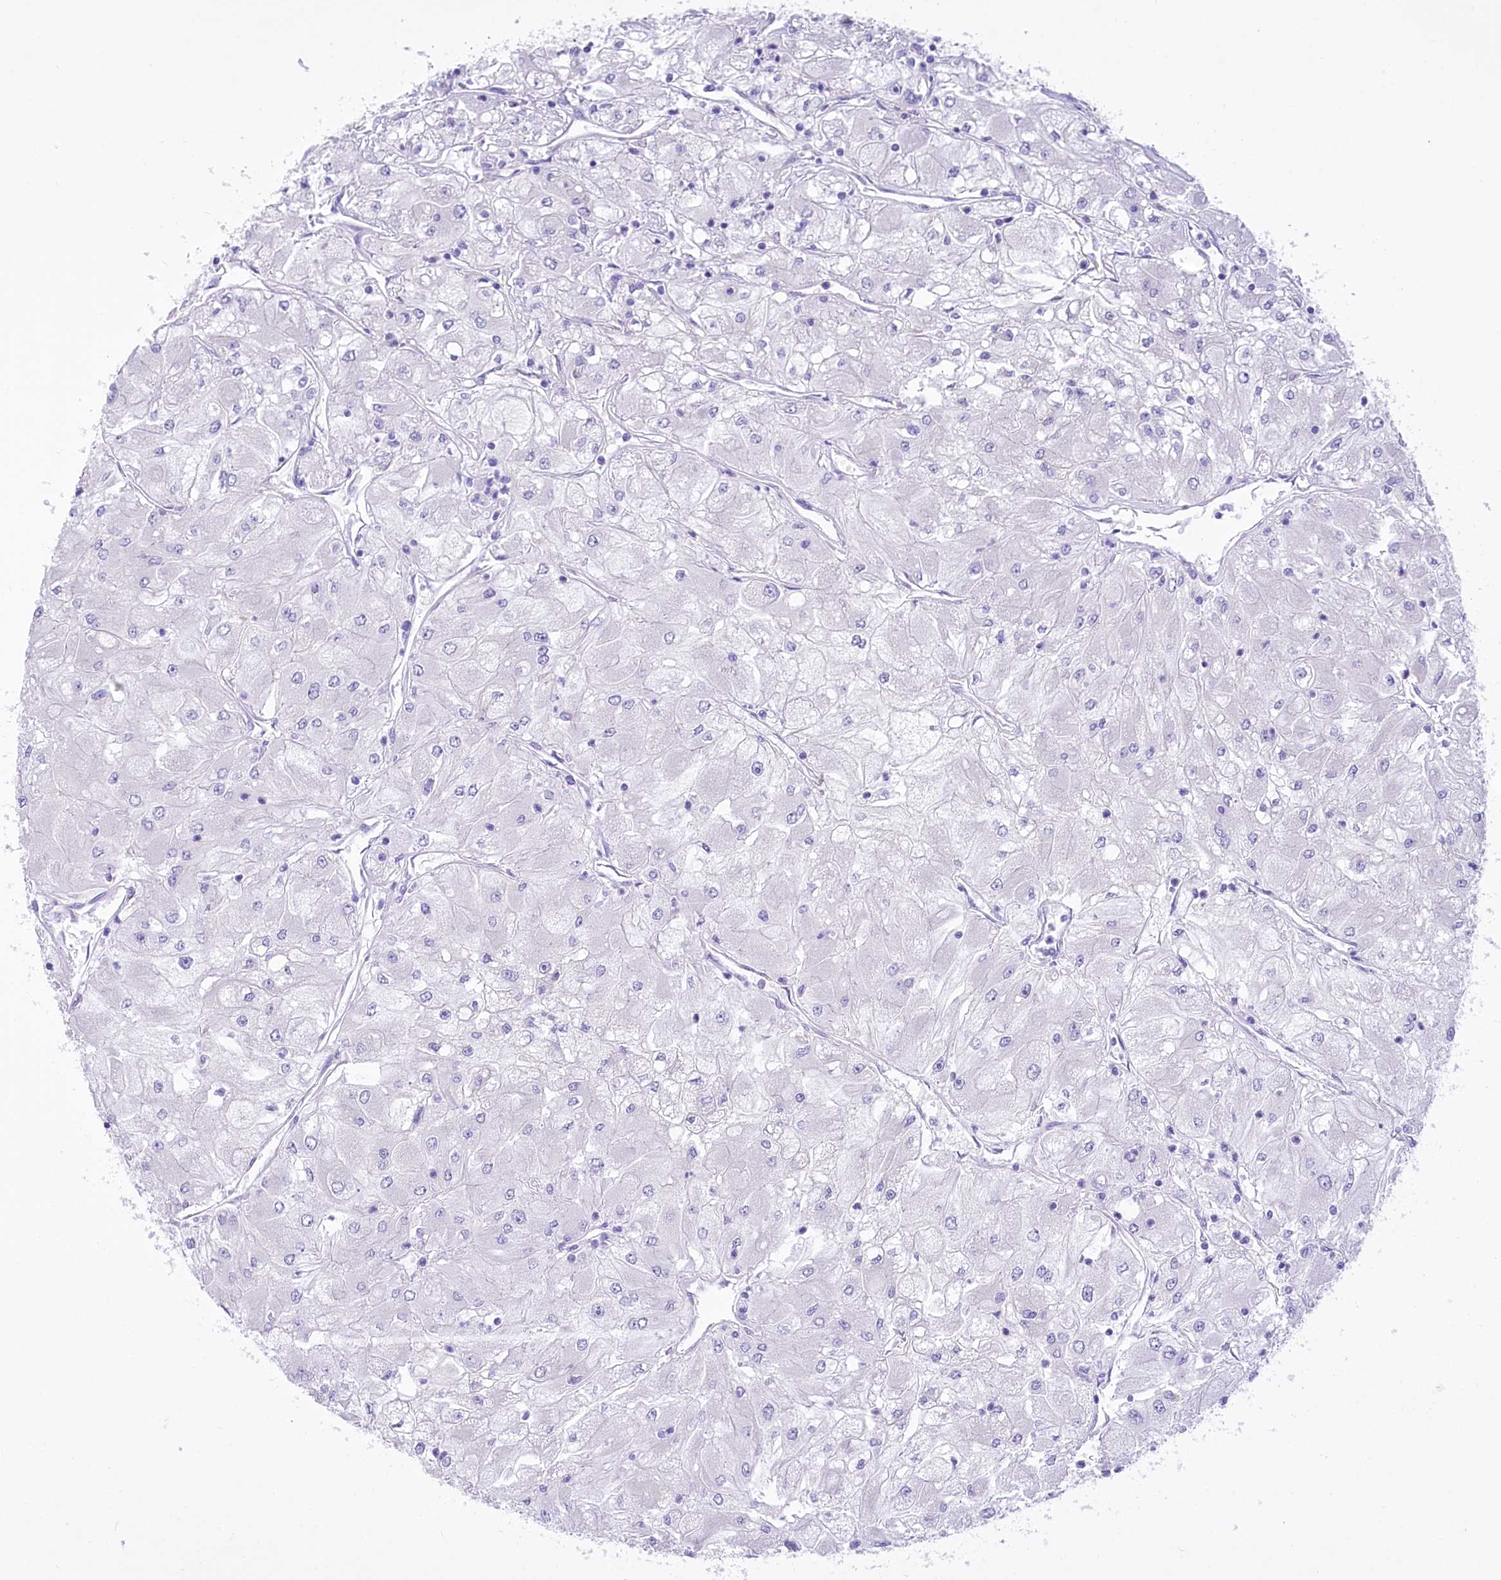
{"staining": {"intensity": "negative", "quantity": "none", "location": "none"}, "tissue": "renal cancer", "cell_type": "Tumor cells", "image_type": "cancer", "snomed": [{"axis": "morphology", "description": "Adenocarcinoma, NOS"}, {"axis": "topography", "description": "Kidney"}], "caption": "Immunohistochemistry of renal cancer (adenocarcinoma) displays no positivity in tumor cells.", "gene": "LRRC34", "patient": {"sex": "male", "age": 80}}